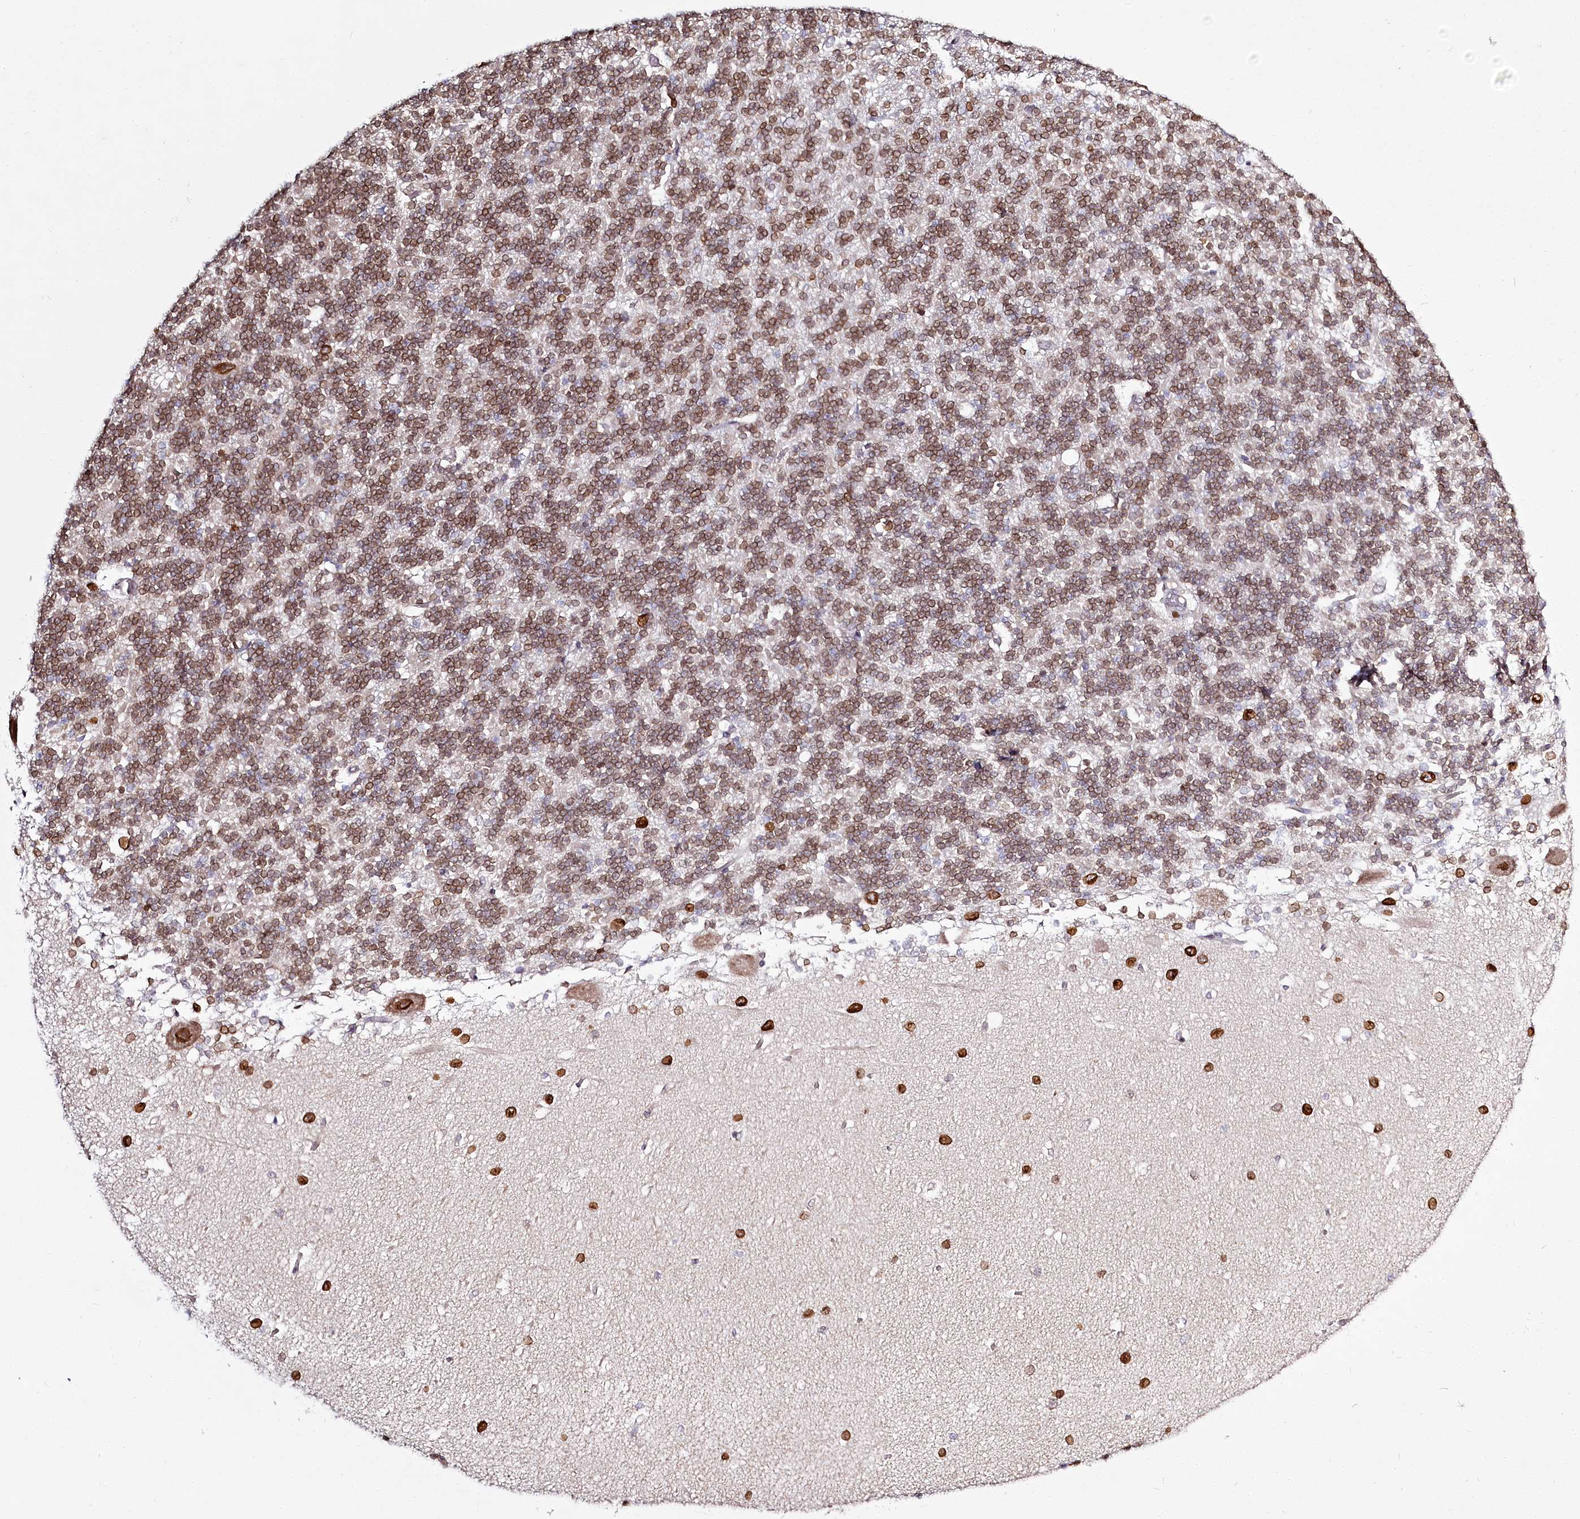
{"staining": {"intensity": "moderate", "quantity": "25%-75%", "location": "nuclear"}, "tissue": "cerebellum", "cell_type": "Cells in granular layer", "image_type": "normal", "snomed": [{"axis": "morphology", "description": "Normal tissue, NOS"}, {"axis": "topography", "description": "Cerebellum"}], "caption": "A histopathology image showing moderate nuclear expression in about 25%-75% of cells in granular layer in benign cerebellum, as visualized by brown immunohistochemical staining.", "gene": "SPINK13", "patient": {"sex": "male", "age": 37}}